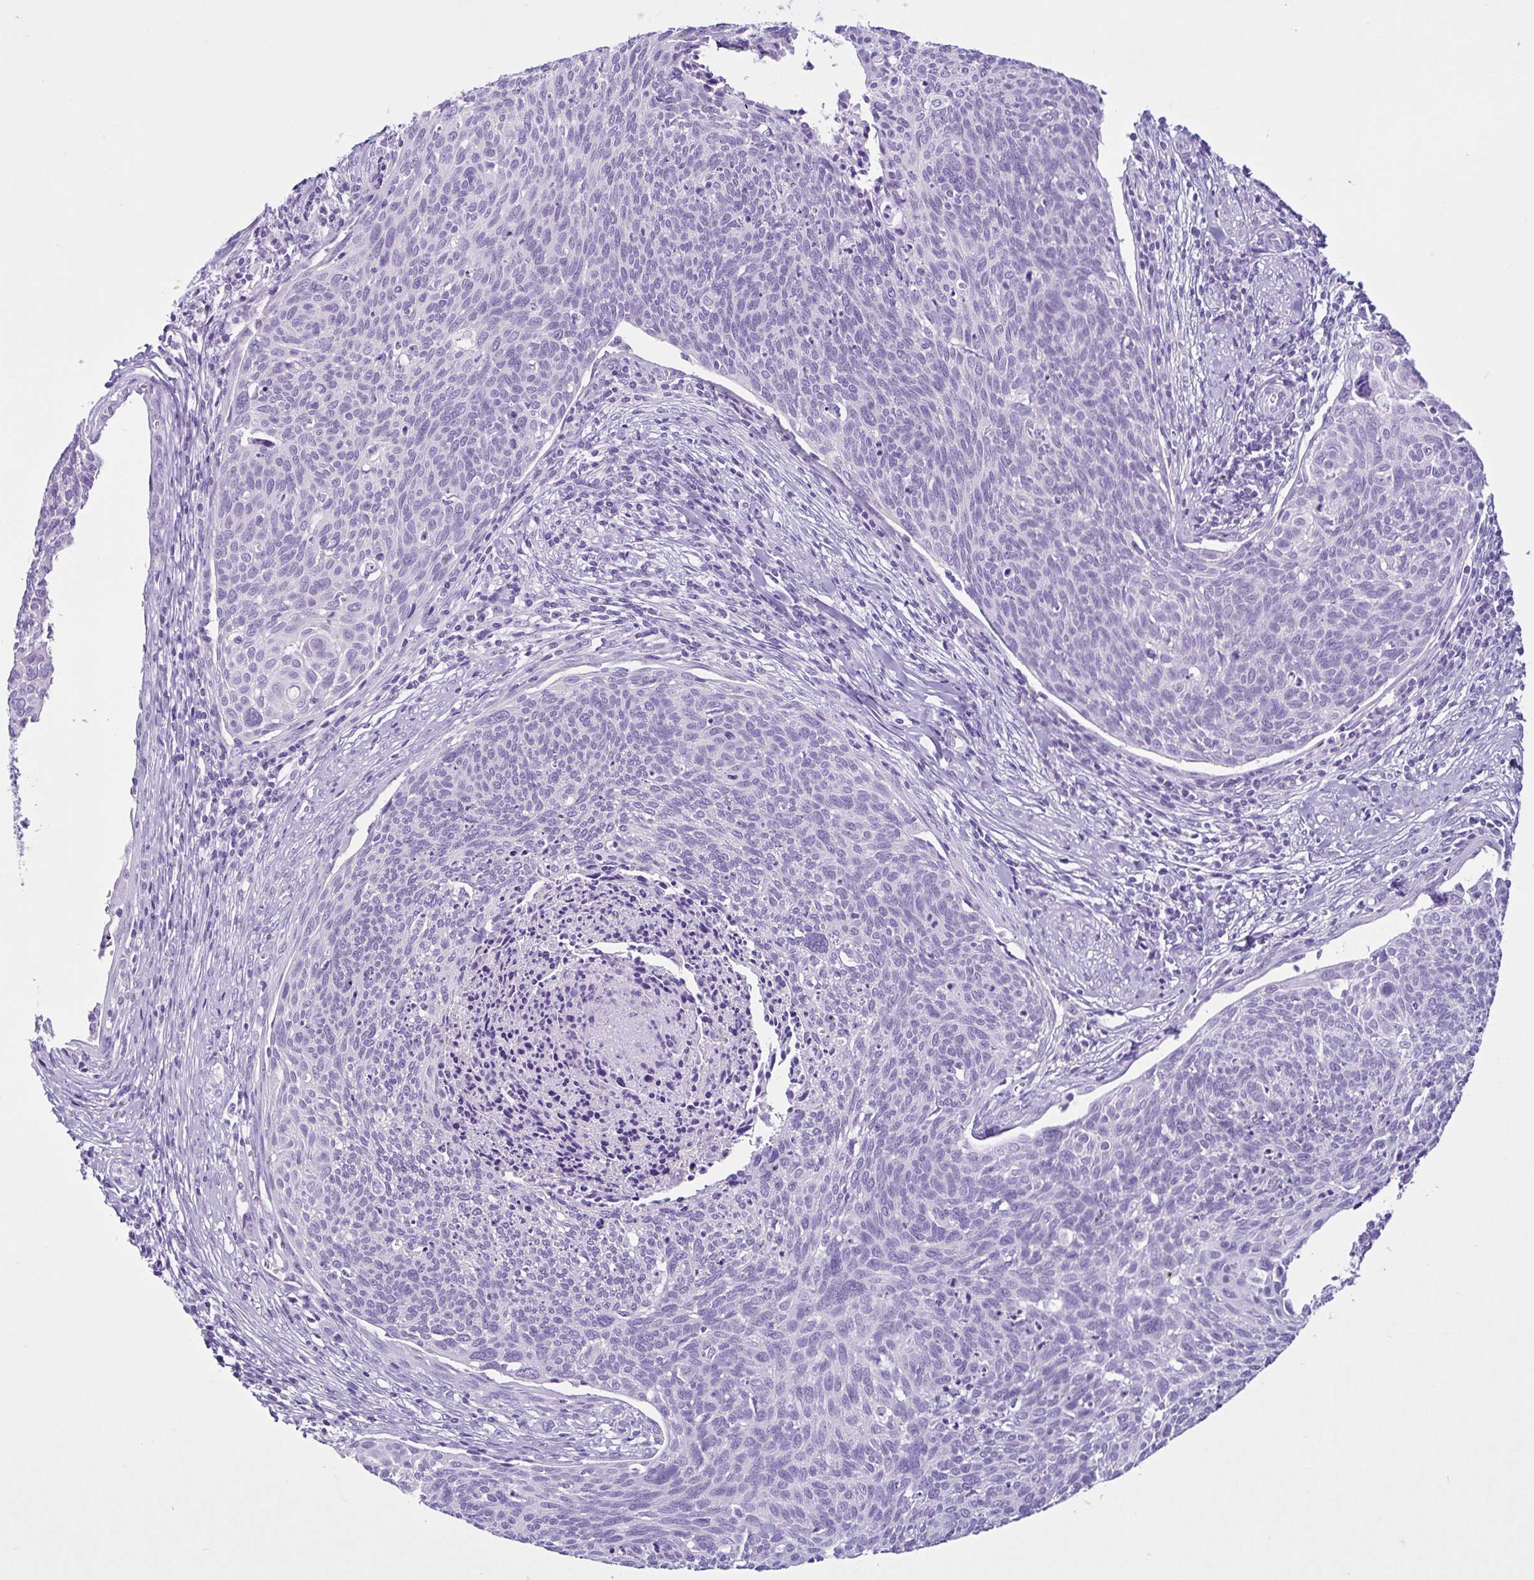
{"staining": {"intensity": "negative", "quantity": "none", "location": "none"}, "tissue": "cervical cancer", "cell_type": "Tumor cells", "image_type": "cancer", "snomed": [{"axis": "morphology", "description": "Squamous cell carcinoma, NOS"}, {"axis": "topography", "description": "Cervix"}], "caption": "Tumor cells show no significant protein positivity in squamous cell carcinoma (cervical).", "gene": "CYP19A1", "patient": {"sex": "female", "age": 49}}